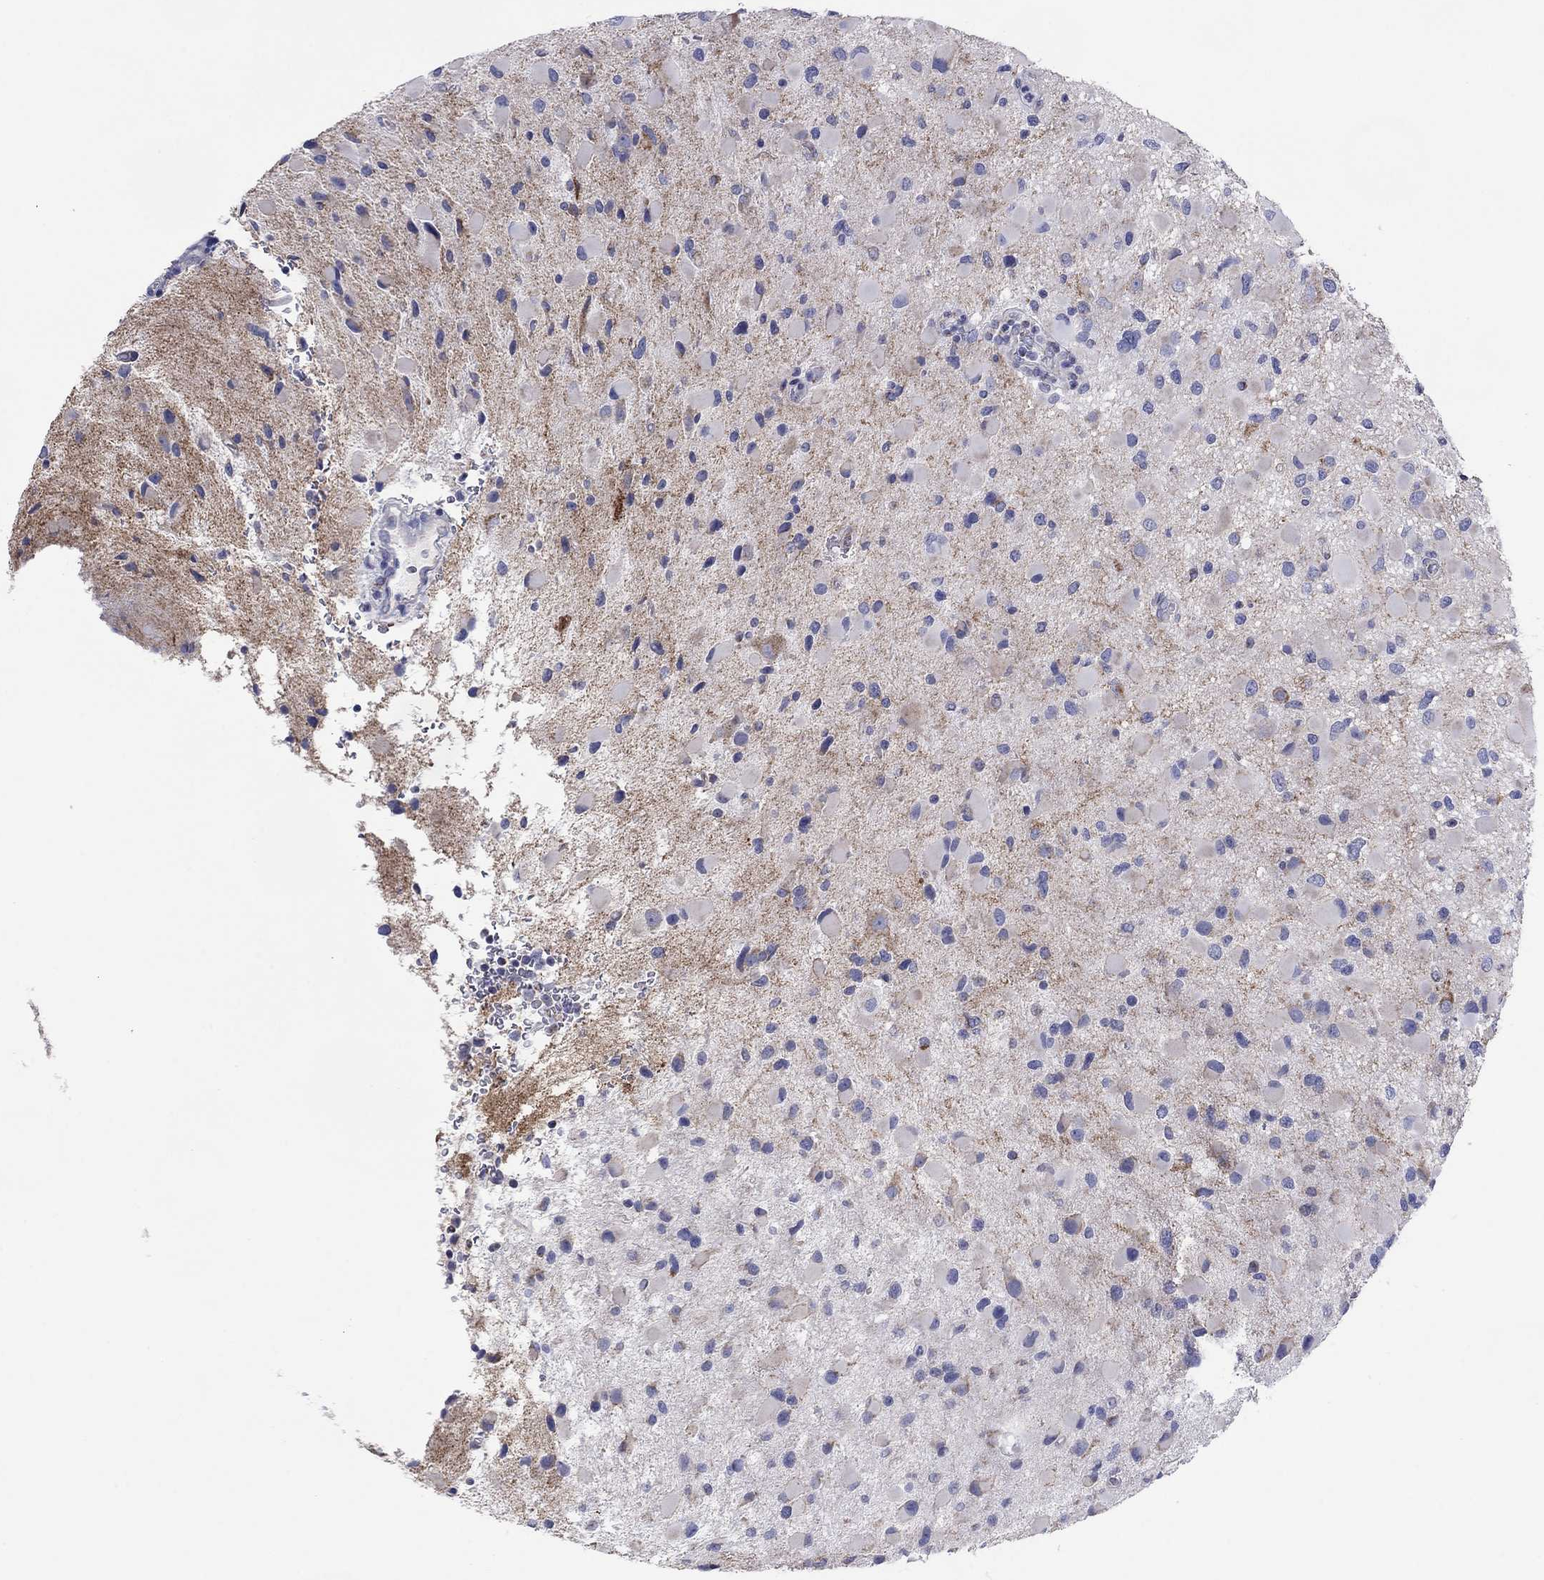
{"staining": {"intensity": "moderate", "quantity": "<25%", "location": "cytoplasmic/membranous"}, "tissue": "glioma", "cell_type": "Tumor cells", "image_type": "cancer", "snomed": [{"axis": "morphology", "description": "Glioma, malignant, Low grade"}, {"axis": "topography", "description": "Brain"}], "caption": "Protein expression analysis of human glioma reveals moderate cytoplasmic/membranous positivity in about <25% of tumor cells.", "gene": "MGST3", "patient": {"sex": "female", "age": 32}}